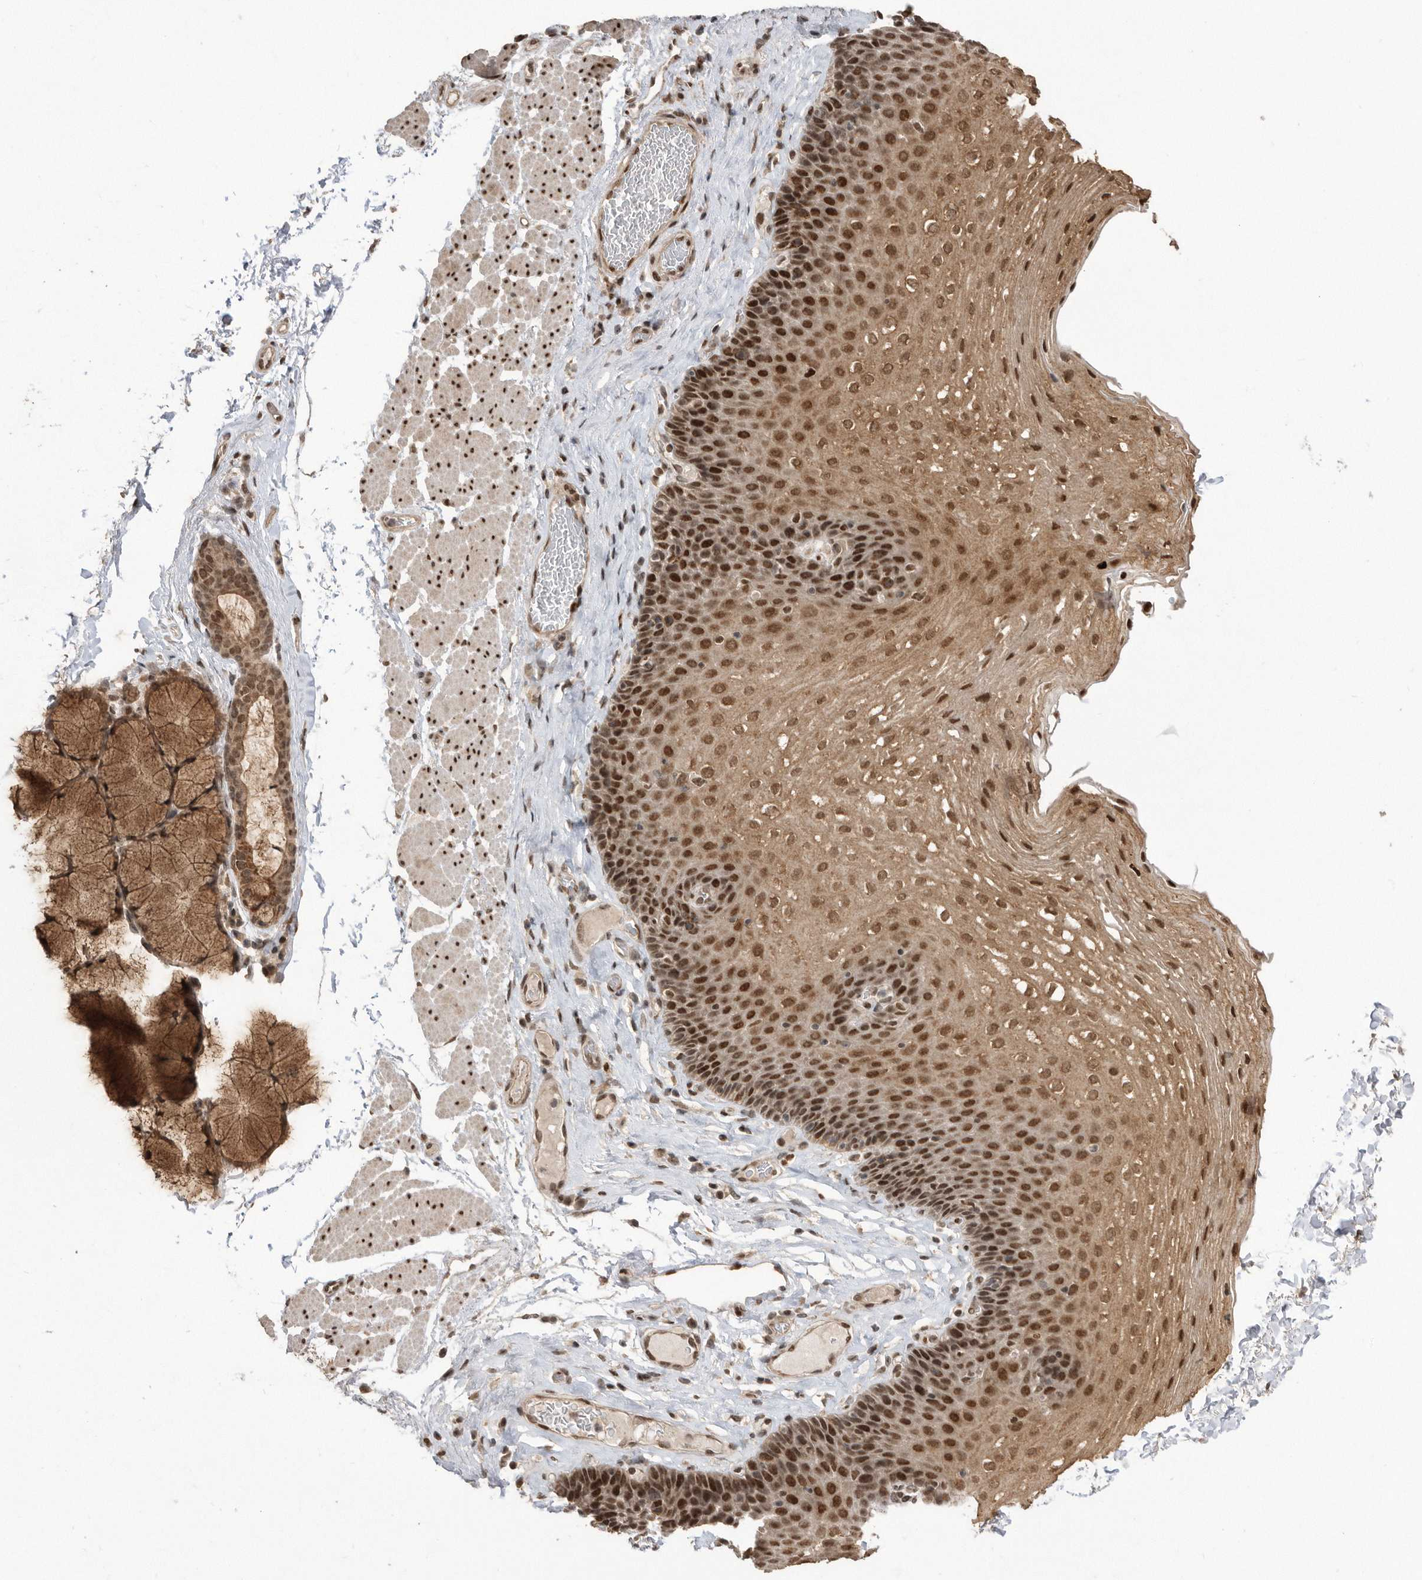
{"staining": {"intensity": "strong", "quantity": ">75%", "location": "cytoplasmic/membranous,nuclear"}, "tissue": "esophagus", "cell_type": "Squamous epithelial cells", "image_type": "normal", "snomed": [{"axis": "morphology", "description": "Normal tissue, NOS"}, {"axis": "topography", "description": "Esophagus"}], "caption": "Immunohistochemistry (IHC) photomicrograph of unremarkable esophagus: esophagus stained using immunohistochemistry displays high levels of strong protein expression localized specifically in the cytoplasmic/membranous,nuclear of squamous epithelial cells, appearing as a cytoplasmic/membranous,nuclear brown color.", "gene": "TDRD3", "patient": {"sex": "female", "age": 66}}